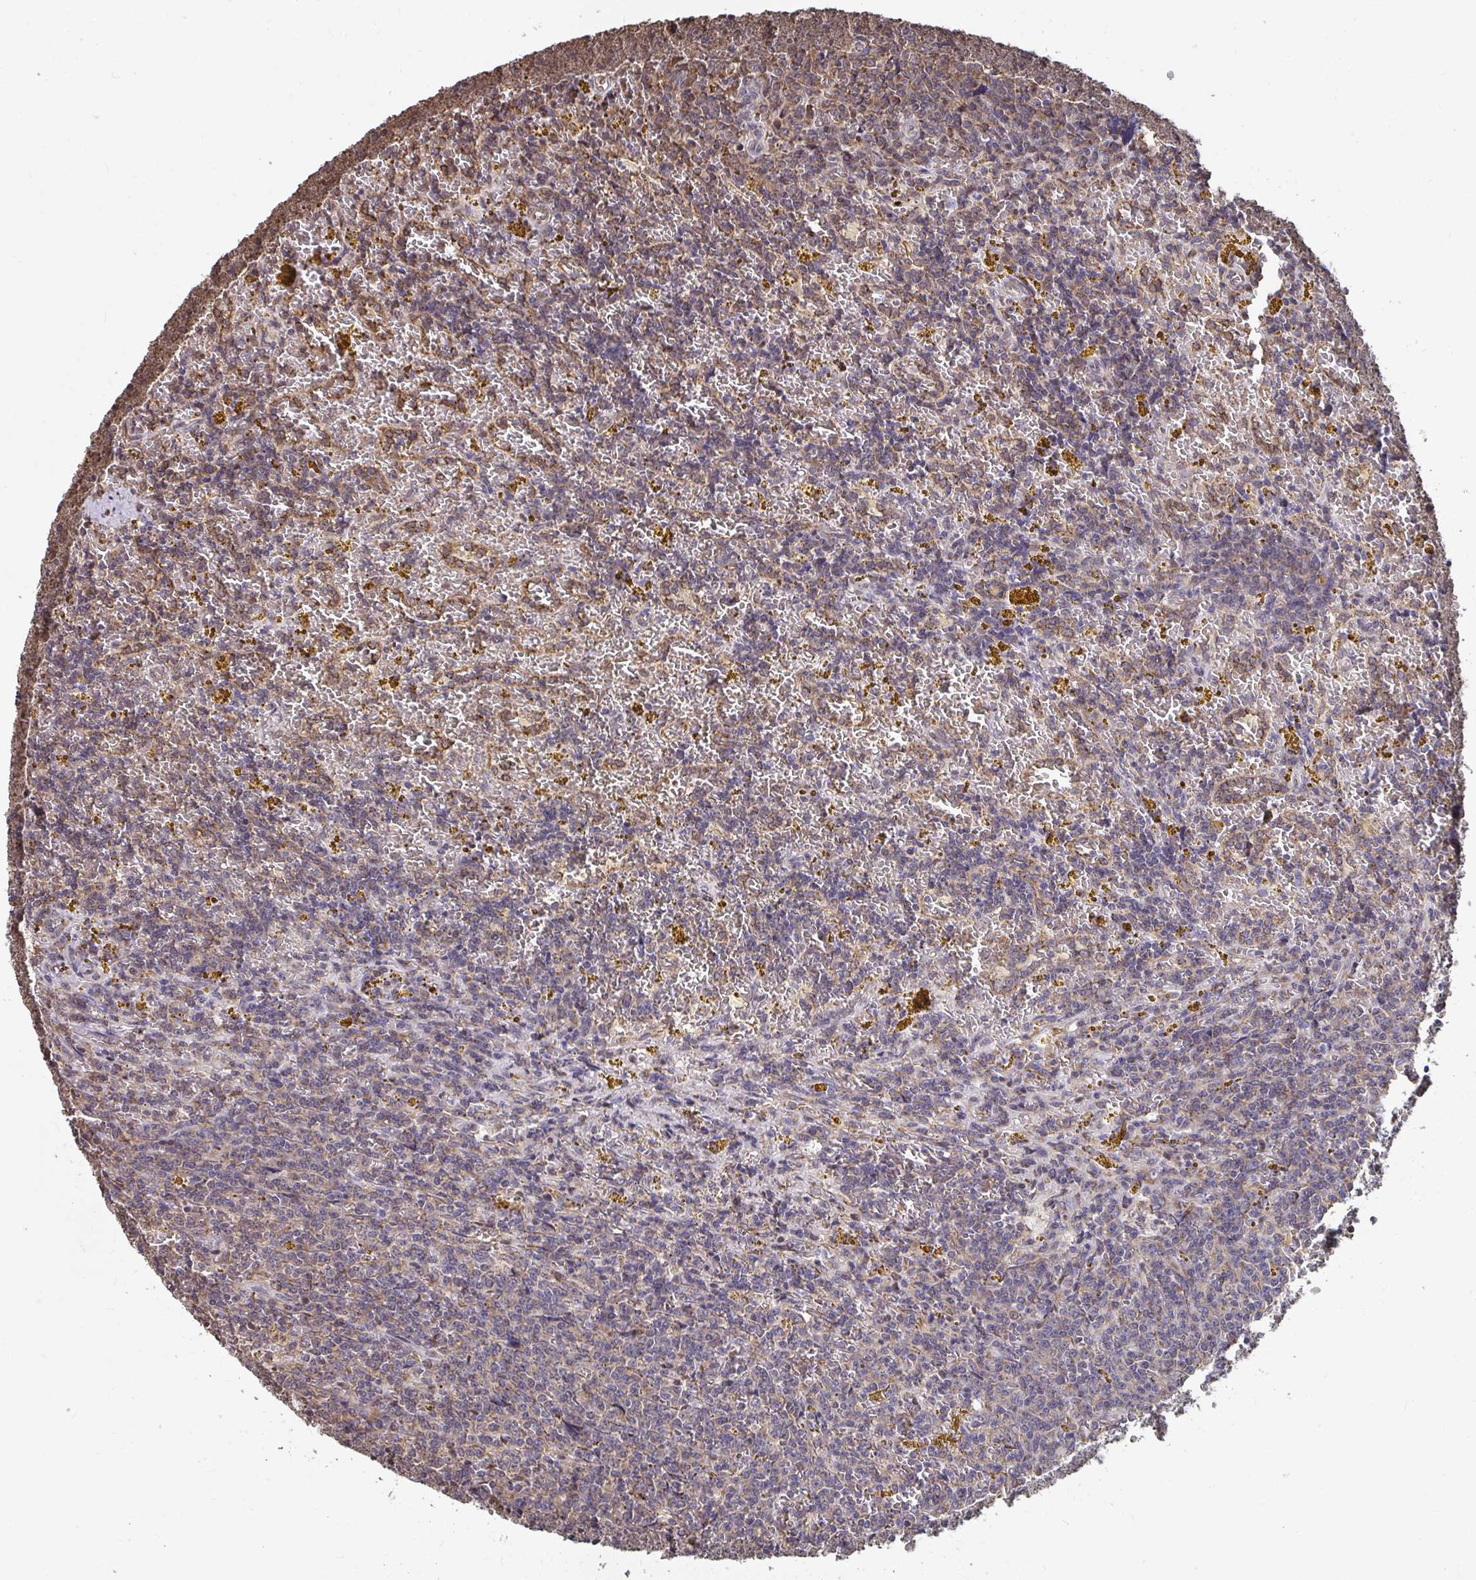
{"staining": {"intensity": "negative", "quantity": "none", "location": "none"}, "tissue": "lymphoma", "cell_type": "Tumor cells", "image_type": "cancer", "snomed": [{"axis": "morphology", "description": "Malignant lymphoma, non-Hodgkin's type, Low grade"}, {"axis": "topography", "description": "Spleen"}, {"axis": "topography", "description": "Lymph node"}], "caption": "Tumor cells show no significant protein positivity in low-grade malignant lymphoma, non-Hodgkin's type. (DAB immunohistochemistry (IHC) visualized using brightfield microscopy, high magnification).", "gene": "SYNCRIP", "patient": {"sex": "female", "age": 66}}